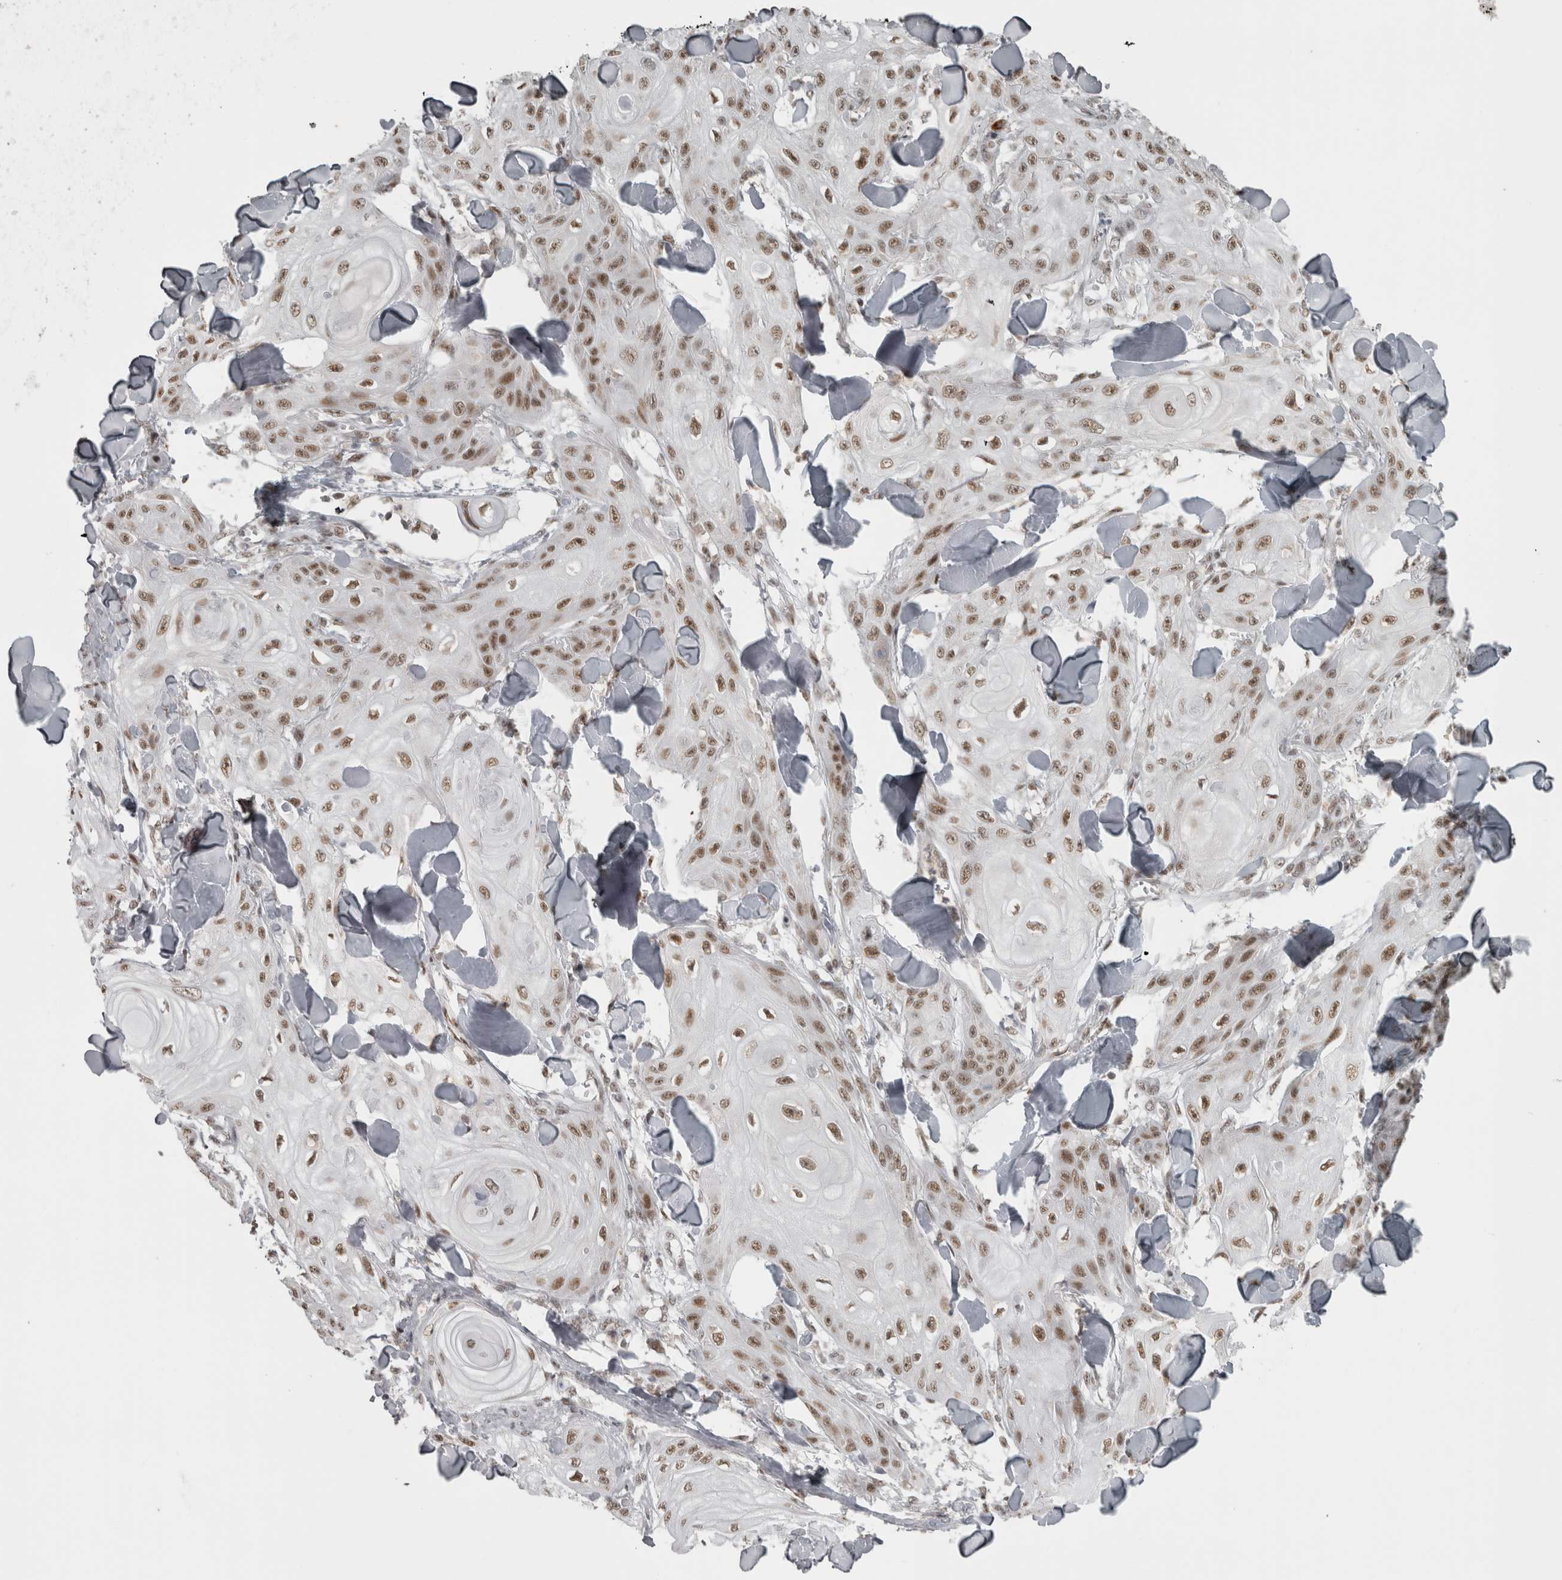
{"staining": {"intensity": "moderate", "quantity": ">75%", "location": "nuclear"}, "tissue": "skin cancer", "cell_type": "Tumor cells", "image_type": "cancer", "snomed": [{"axis": "morphology", "description": "Squamous cell carcinoma, NOS"}, {"axis": "topography", "description": "Skin"}], "caption": "Human skin cancer stained with a protein marker reveals moderate staining in tumor cells.", "gene": "MICU3", "patient": {"sex": "male", "age": 74}}